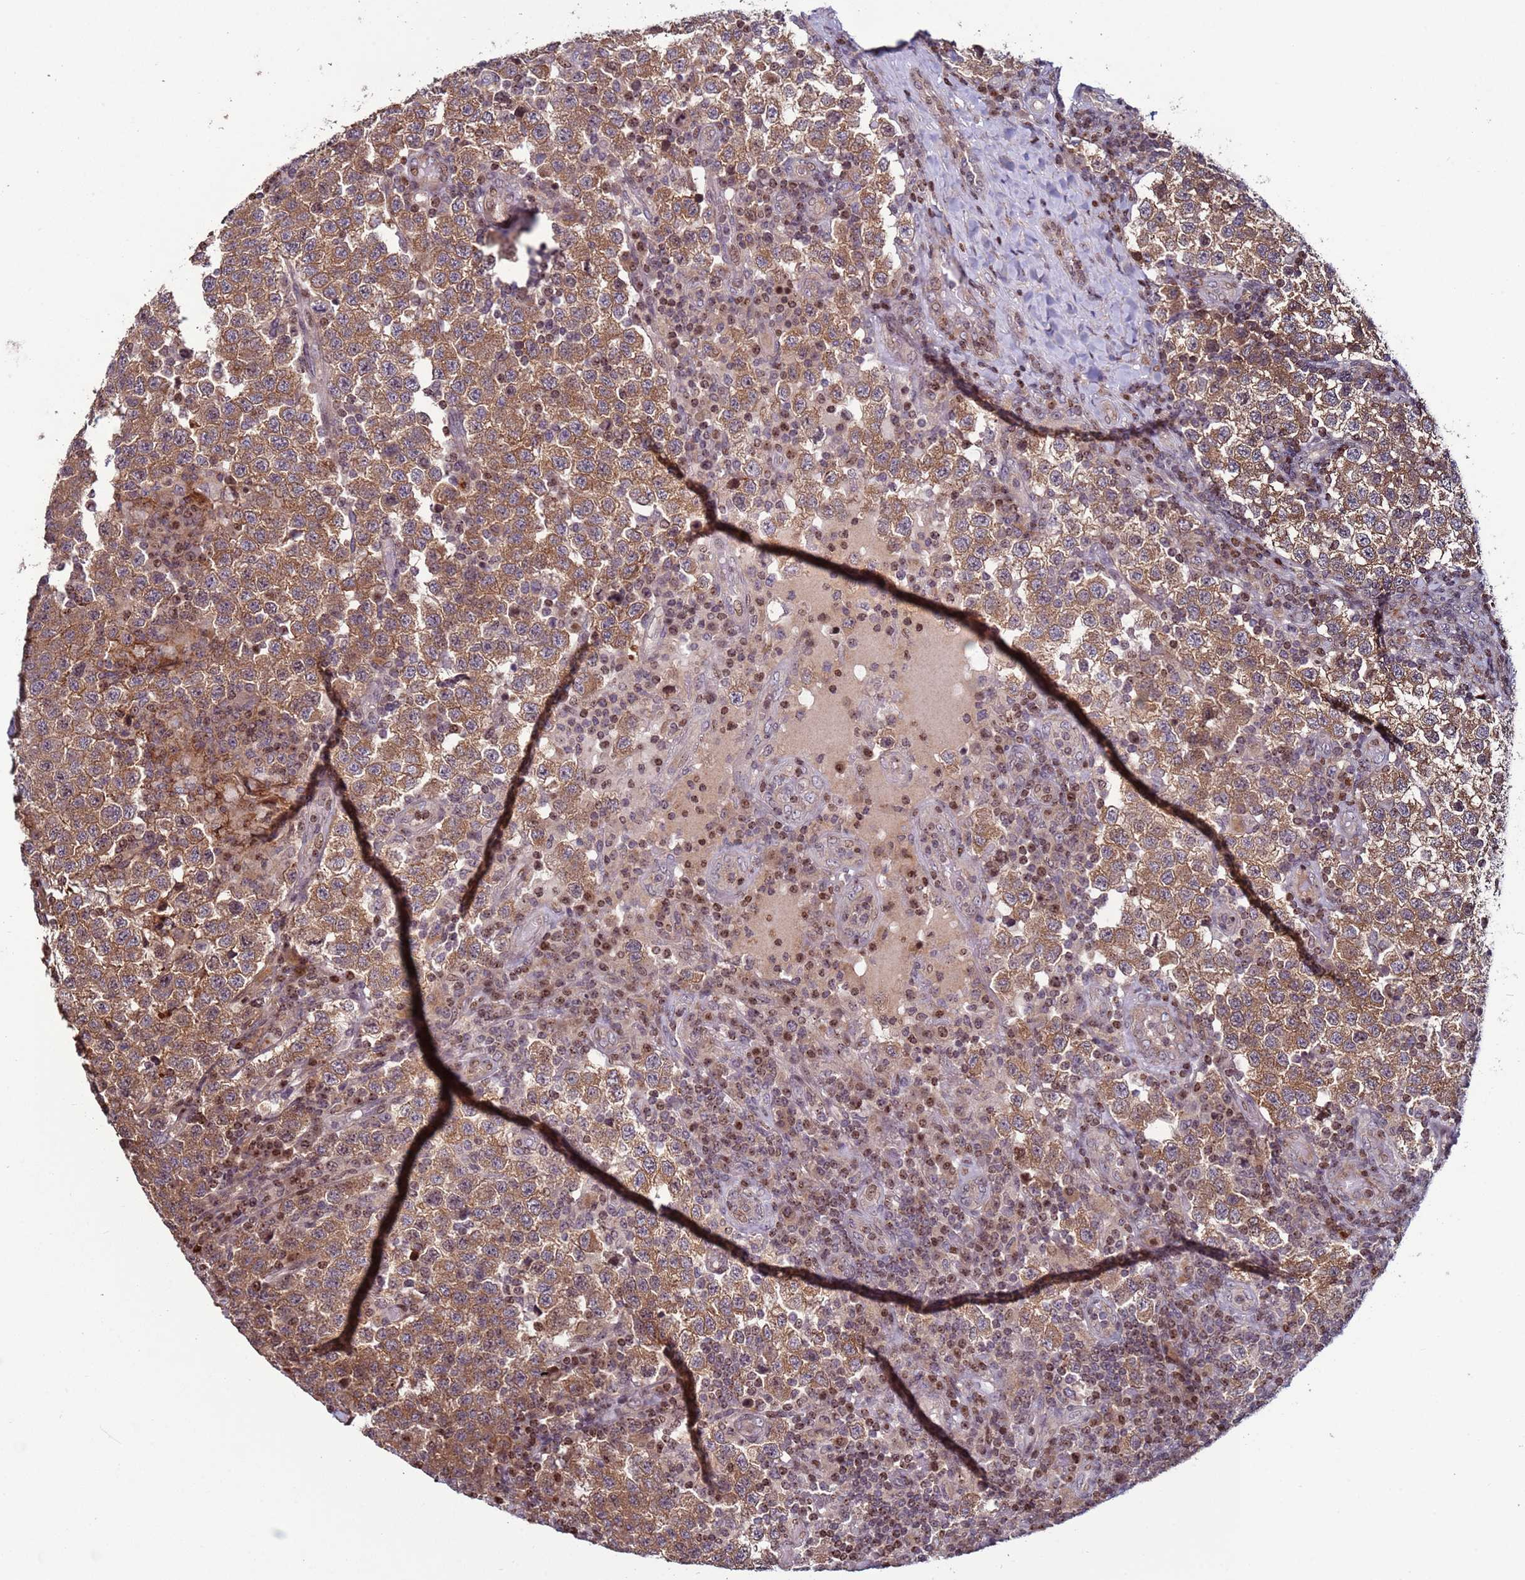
{"staining": {"intensity": "moderate", "quantity": ">75%", "location": "cytoplasmic/membranous"}, "tissue": "testis cancer", "cell_type": "Tumor cells", "image_type": "cancer", "snomed": [{"axis": "morphology", "description": "Seminoma, NOS"}, {"axis": "topography", "description": "Testis"}], "caption": "A brown stain shows moderate cytoplasmic/membranous expression of a protein in testis seminoma tumor cells.", "gene": "HGH1", "patient": {"sex": "male", "age": 34}}